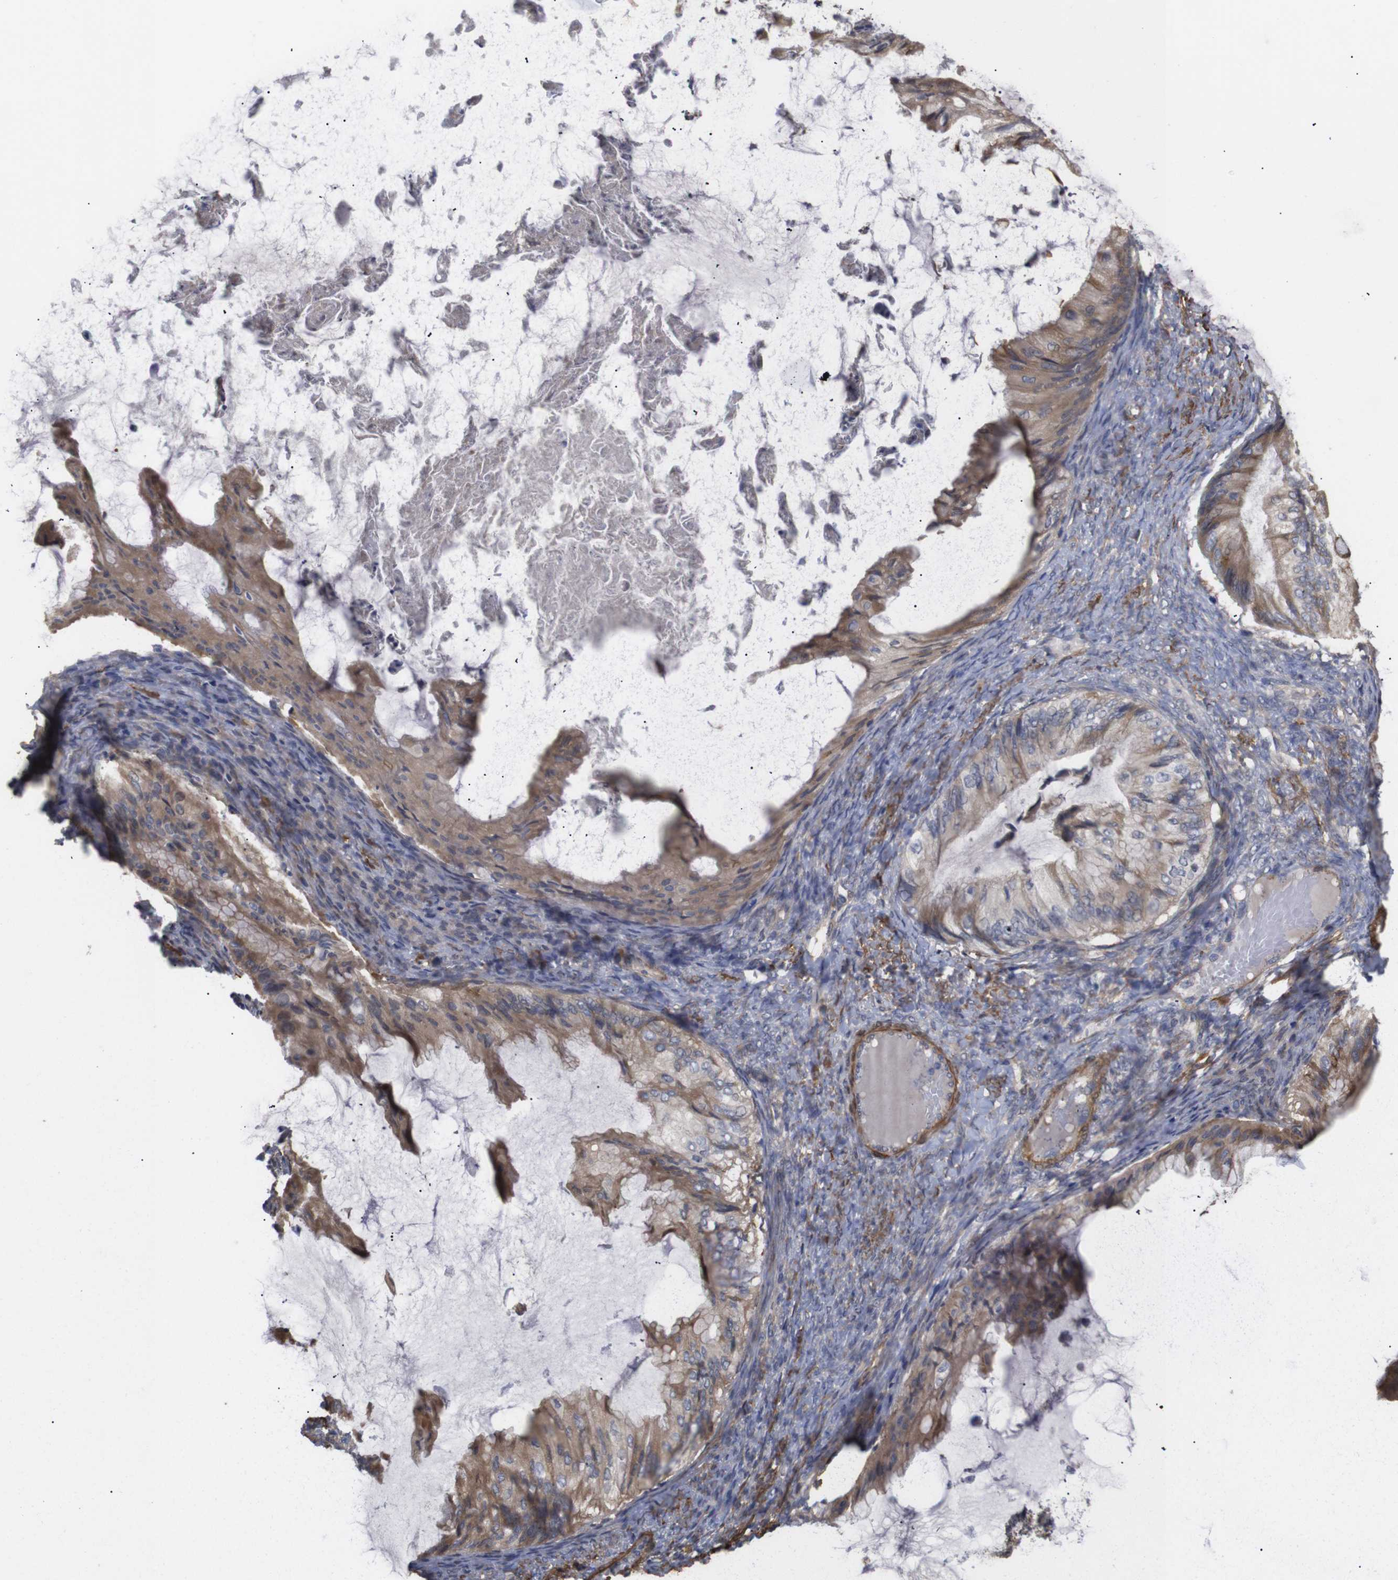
{"staining": {"intensity": "moderate", "quantity": ">75%", "location": "cytoplasmic/membranous"}, "tissue": "ovarian cancer", "cell_type": "Tumor cells", "image_type": "cancer", "snomed": [{"axis": "morphology", "description": "Cystadenocarcinoma, mucinous, NOS"}, {"axis": "topography", "description": "Ovary"}], "caption": "This micrograph exhibits IHC staining of human ovarian cancer (mucinous cystadenocarcinoma), with medium moderate cytoplasmic/membranous positivity in approximately >75% of tumor cells.", "gene": "PDLIM5", "patient": {"sex": "female", "age": 61}}